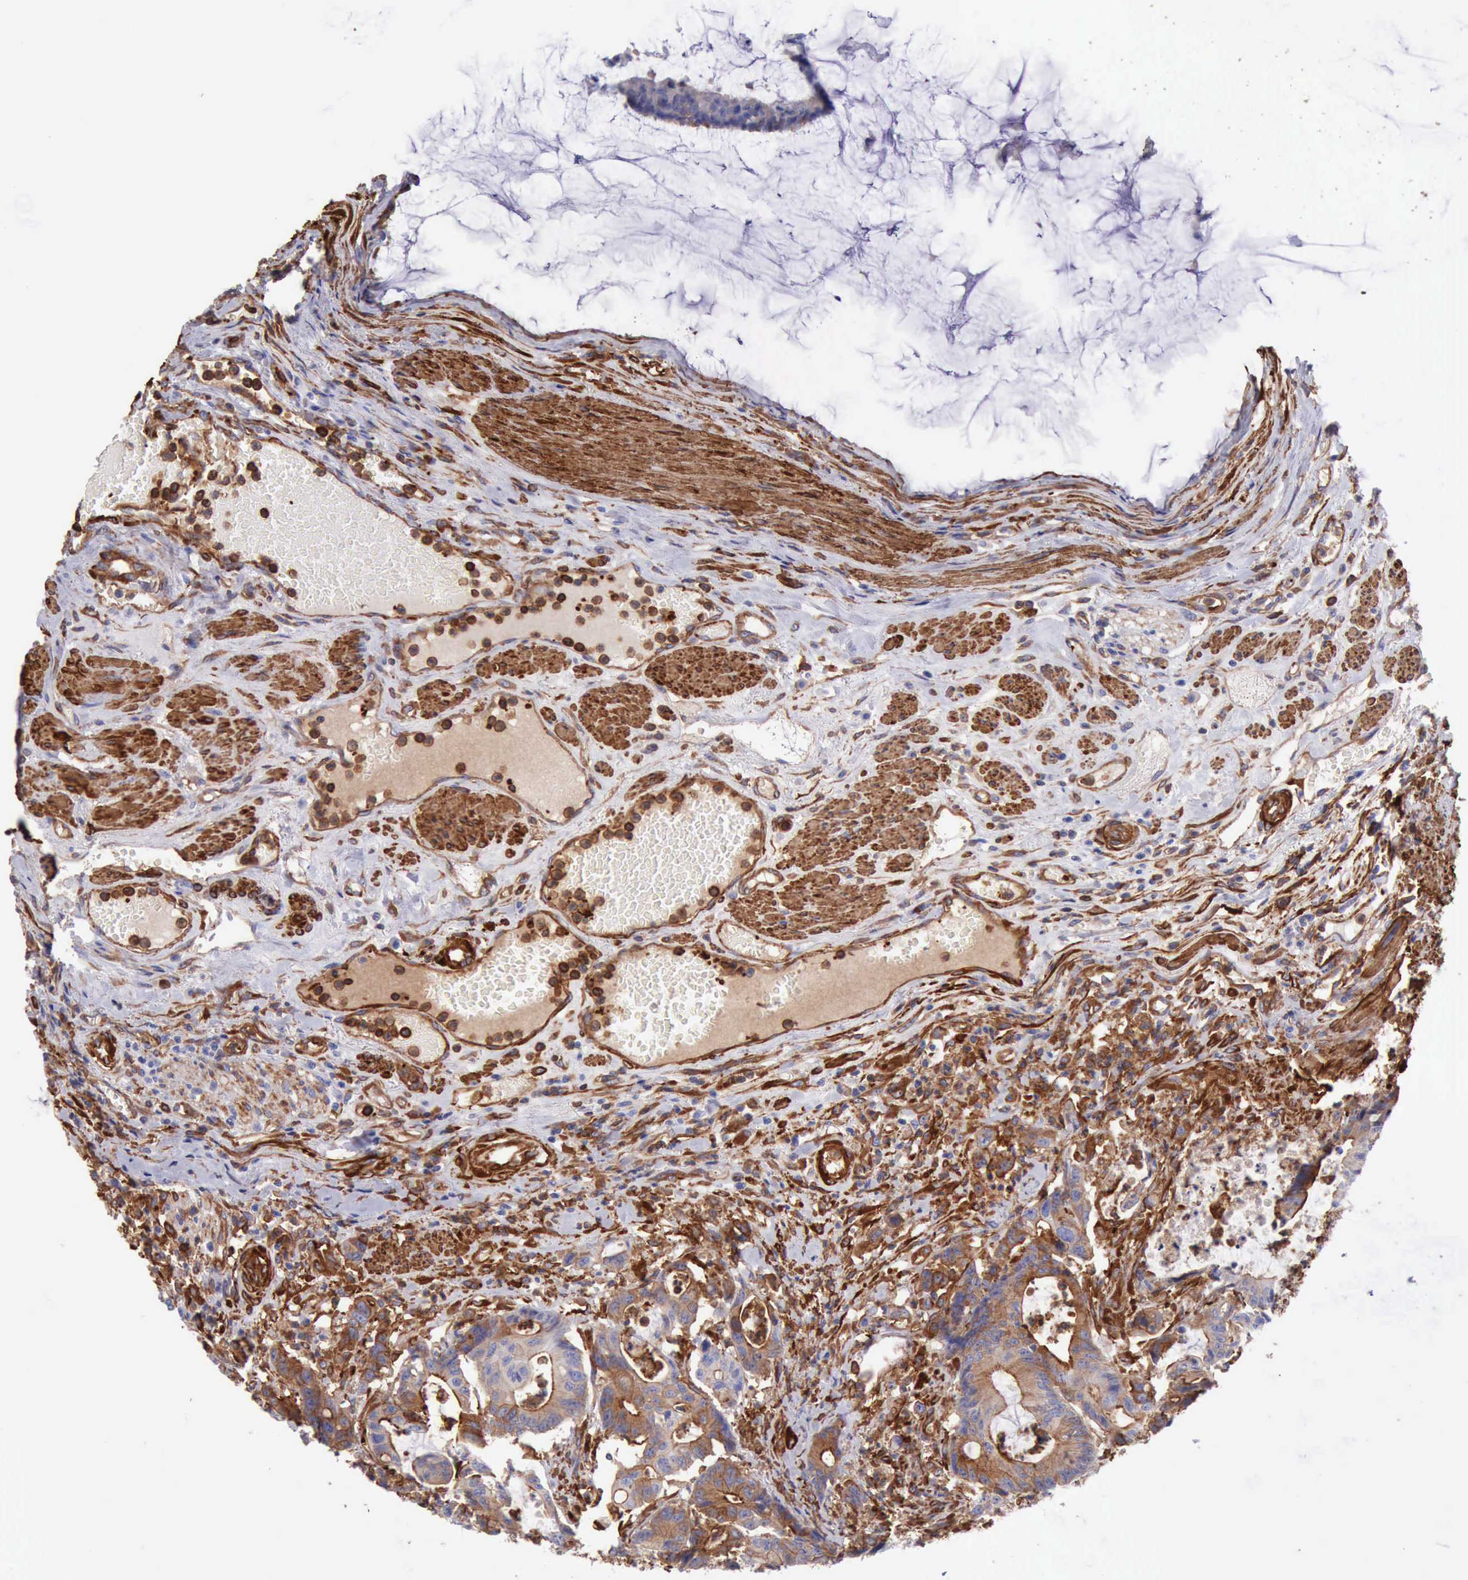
{"staining": {"intensity": "moderate", "quantity": ">75%", "location": "cytoplasmic/membranous"}, "tissue": "colorectal cancer", "cell_type": "Tumor cells", "image_type": "cancer", "snomed": [{"axis": "morphology", "description": "Adenocarcinoma, NOS"}, {"axis": "topography", "description": "Colon"}], "caption": "Colorectal cancer stained with a protein marker shows moderate staining in tumor cells.", "gene": "FLNA", "patient": {"sex": "female", "age": 84}}